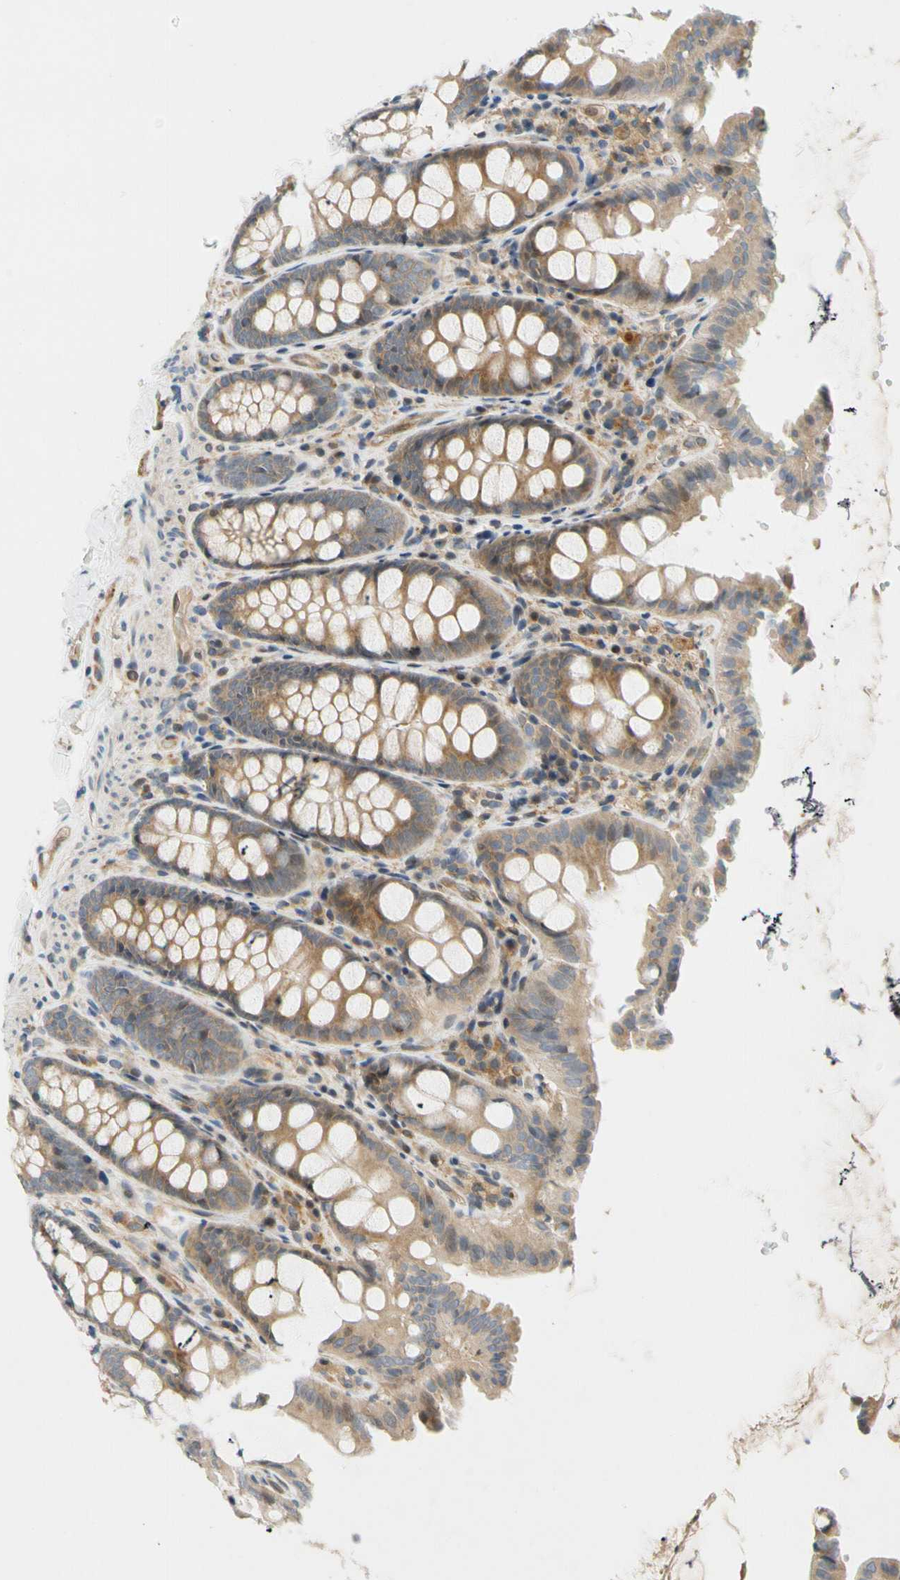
{"staining": {"intensity": "weak", "quantity": "25%-75%", "location": "cytoplasmic/membranous"}, "tissue": "colon", "cell_type": "Endothelial cells", "image_type": "normal", "snomed": [{"axis": "morphology", "description": "Normal tissue, NOS"}, {"axis": "topography", "description": "Colon"}], "caption": "IHC photomicrograph of benign colon: human colon stained using IHC displays low levels of weak protein expression localized specifically in the cytoplasmic/membranous of endothelial cells, appearing as a cytoplasmic/membranous brown color.", "gene": "GATD1", "patient": {"sex": "female", "age": 61}}